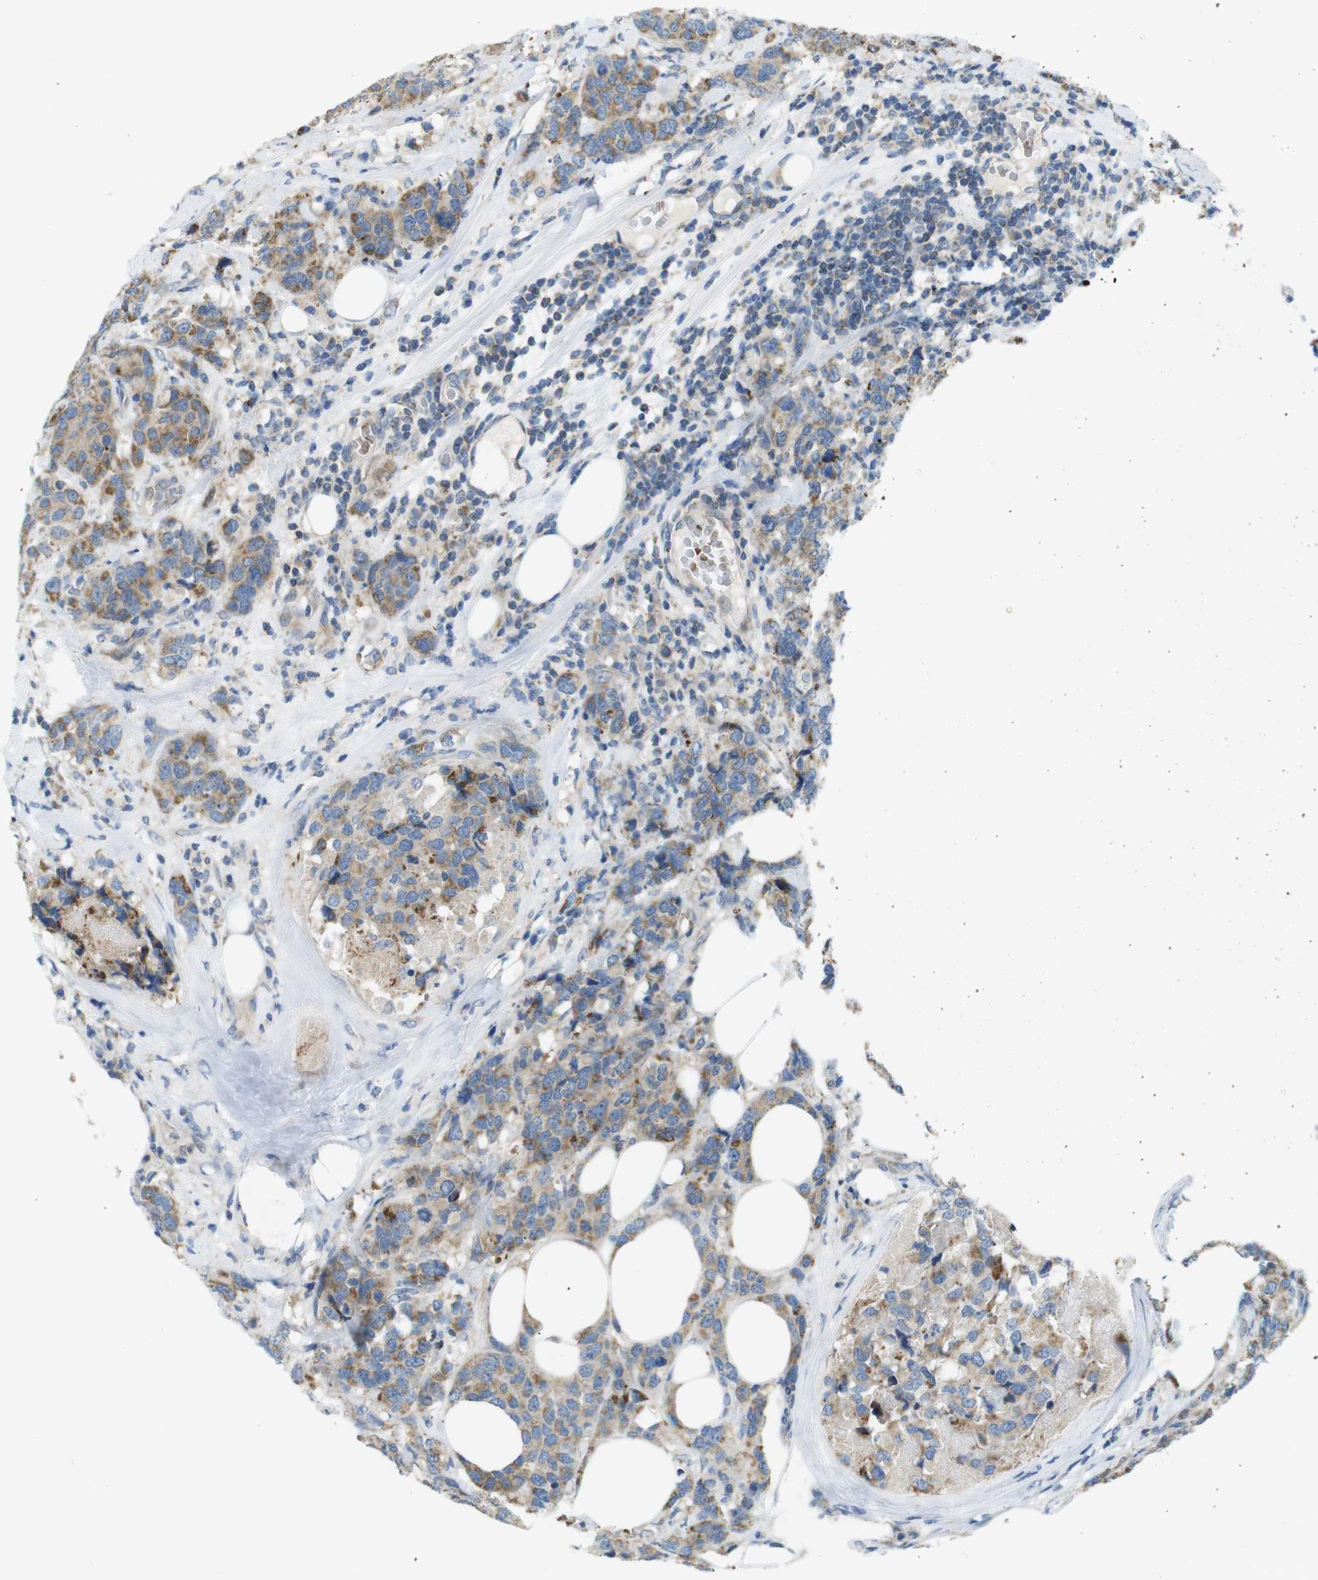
{"staining": {"intensity": "moderate", "quantity": ">75%", "location": "cytoplasmic/membranous"}, "tissue": "breast cancer", "cell_type": "Tumor cells", "image_type": "cancer", "snomed": [{"axis": "morphology", "description": "Lobular carcinoma"}, {"axis": "topography", "description": "Breast"}], "caption": "High-magnification brightfield microscopy of breast cancer stained with DAB (3,3'-diaminobenzidine) (brown) and counterstained with hematoxylin (blue). tumor cells exhibit moderate cytoplasmic/membranous expression is seen in about>75% of cells.", "gene": "MARCHF1", "patient": {"sex": "female", "age": 59}}